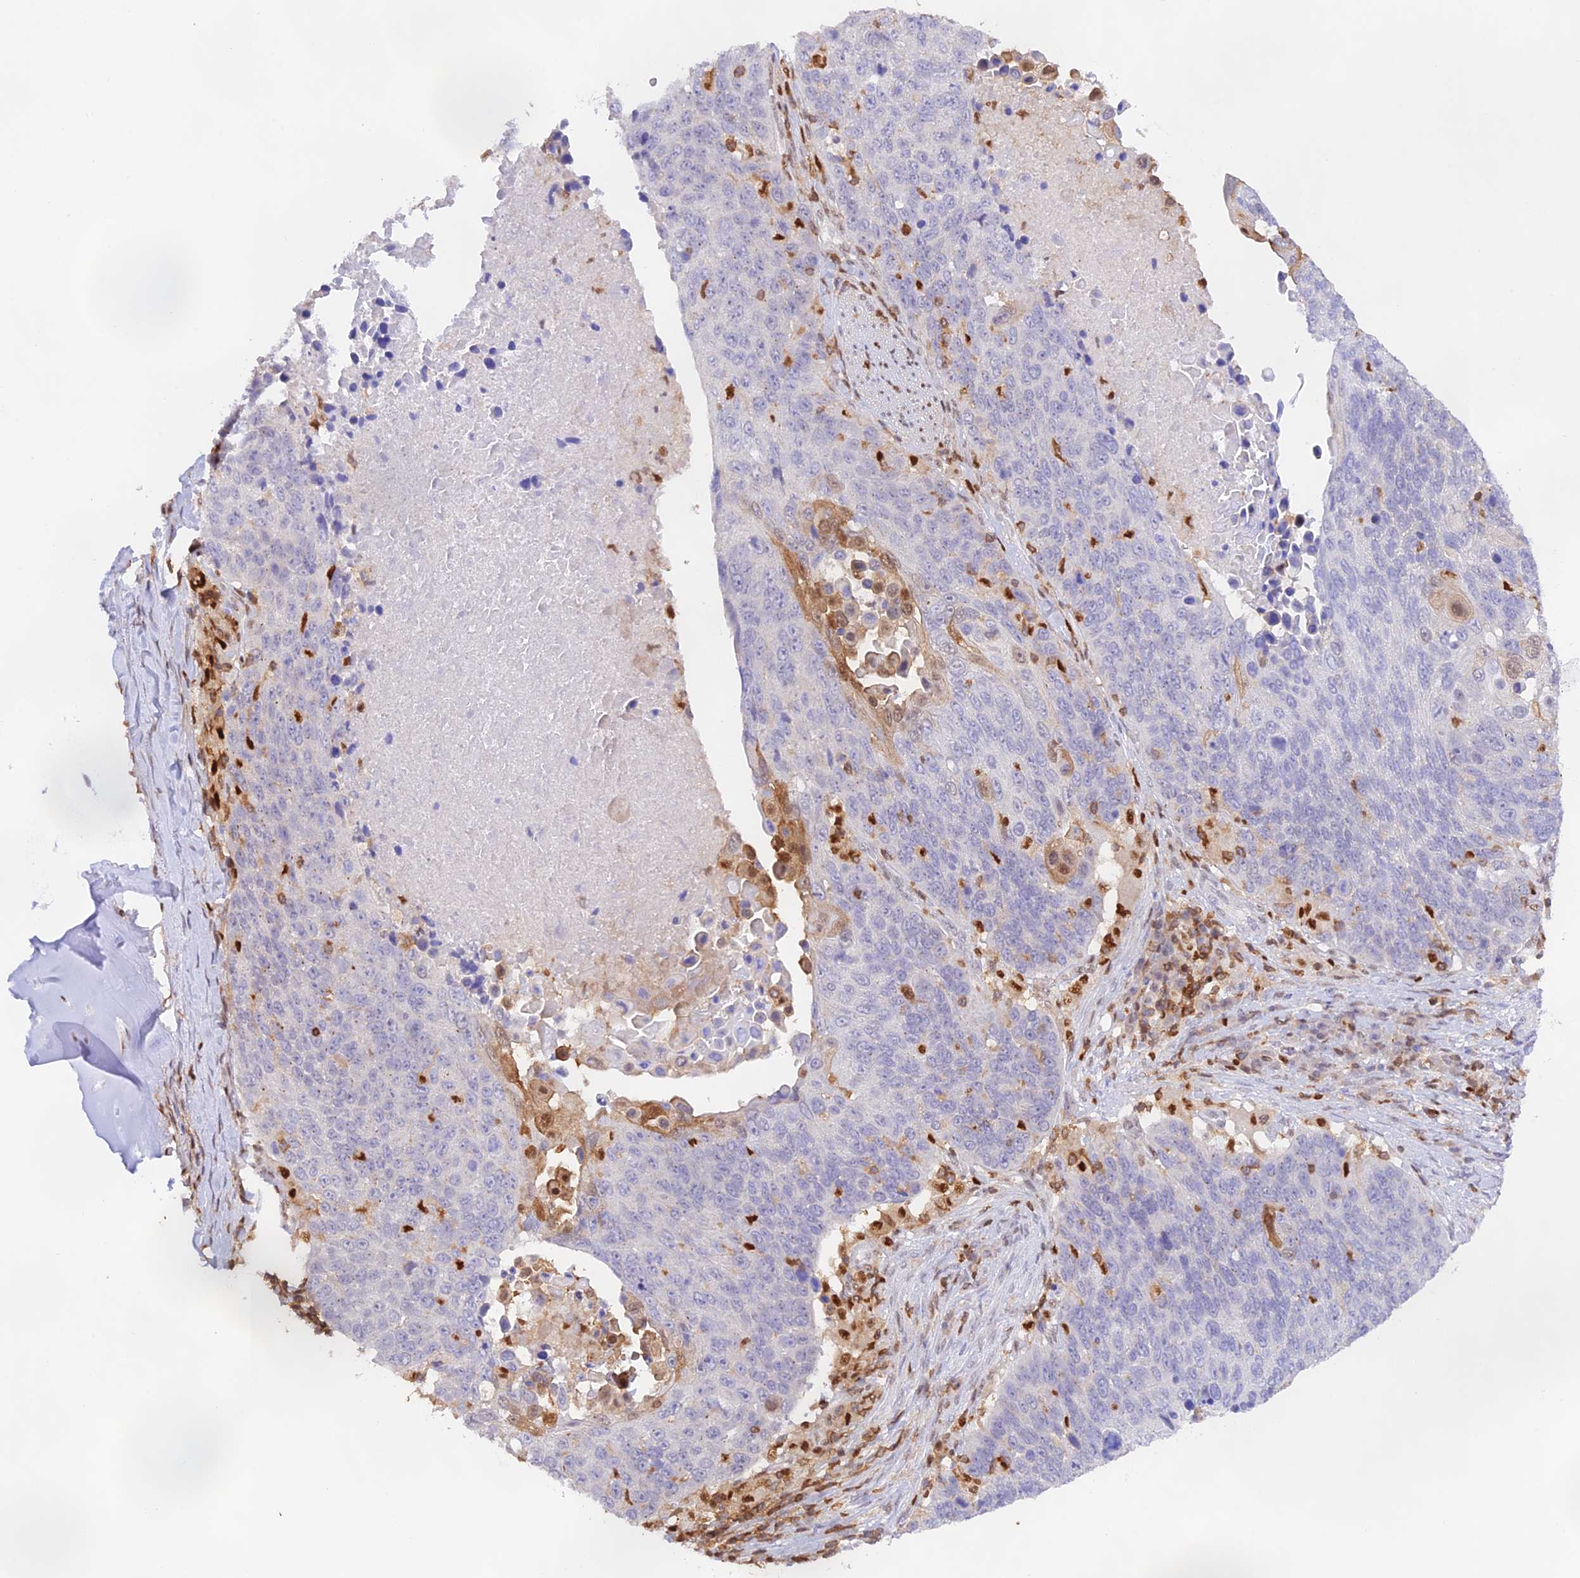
{"staining": {"intensity": "negative", "quantity": "none", "location": "none"}, "tissue": "lung cancer", "cell_type": "Tumor cells", "image_type": "cancer", "snomed": [{"axis": "morphology", "description": "Normal tissue, NOS"}, {"axis": "morphology", "description": "Squamous cell carcinoma, NOS"}, {"axis": "topography", "description": "Lymph node"}, {"axis": "topography", "description": "Lung"}], "caption": "There is no significant staining in tumor cells of lung cancer.", "gene": "DENND1C", "patient": {"sex": "male", "age": 66}}